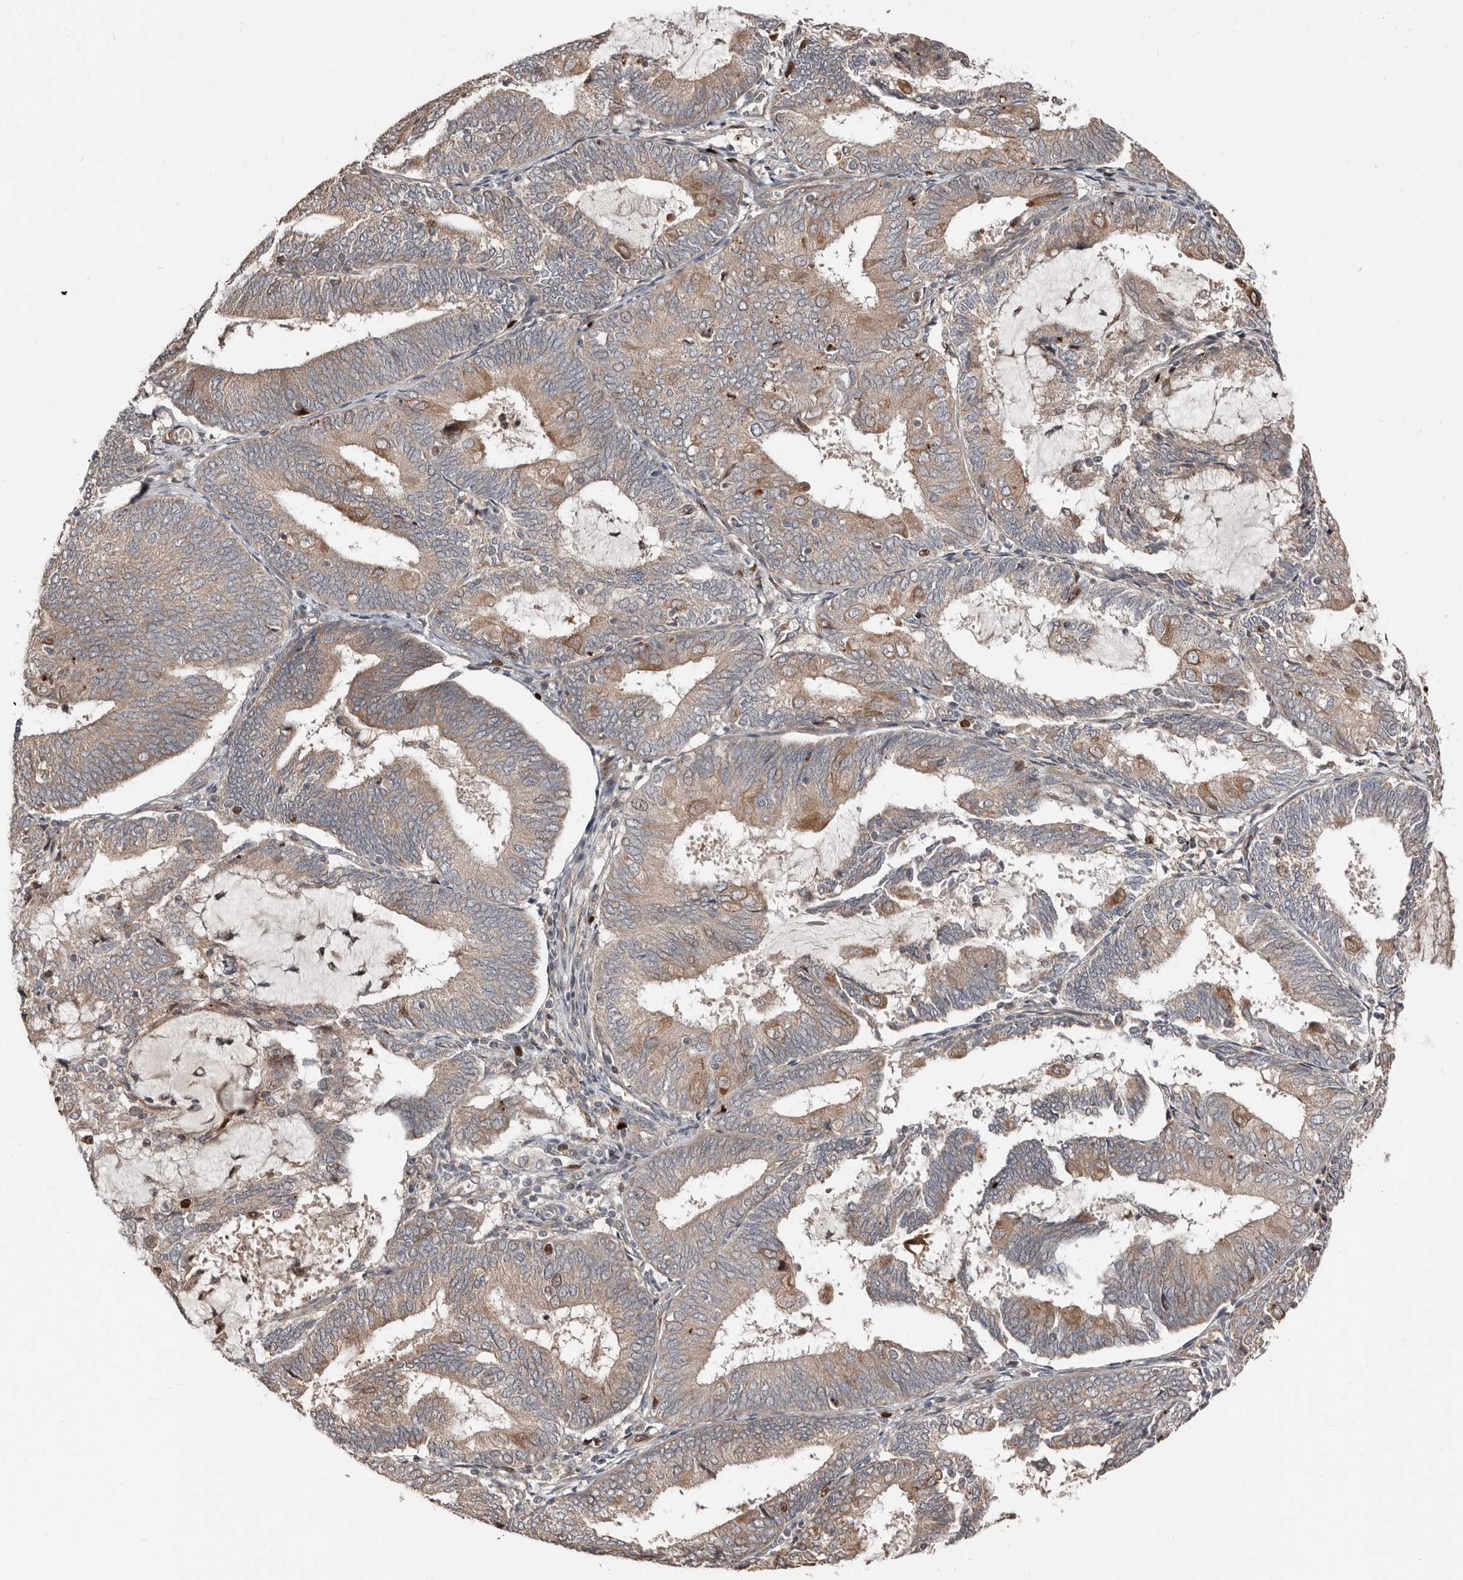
{"staining": {"intensity": "moderate", "quantity": "25%-75%", "location": "cytoplasmic/membranous"}, "tissue": "endometrial cancer", "cell_type": "Tumor cells", "image_type": "cancer", "snomed": [{"axis": "morphology", "description": "Adenocarcinoma, NOS"}, {"axis": "topography", "description": "Endometrium"}], "caption": "A histopathology image showing moderate cytoplasmic/membranous expression in approximately 25%-75% of tumor cells in endometrial cancer, as visualized by brown immunohistochemical staining.", "gene": "SMYD4", "patient": {"sex": "female", "age": 81}}